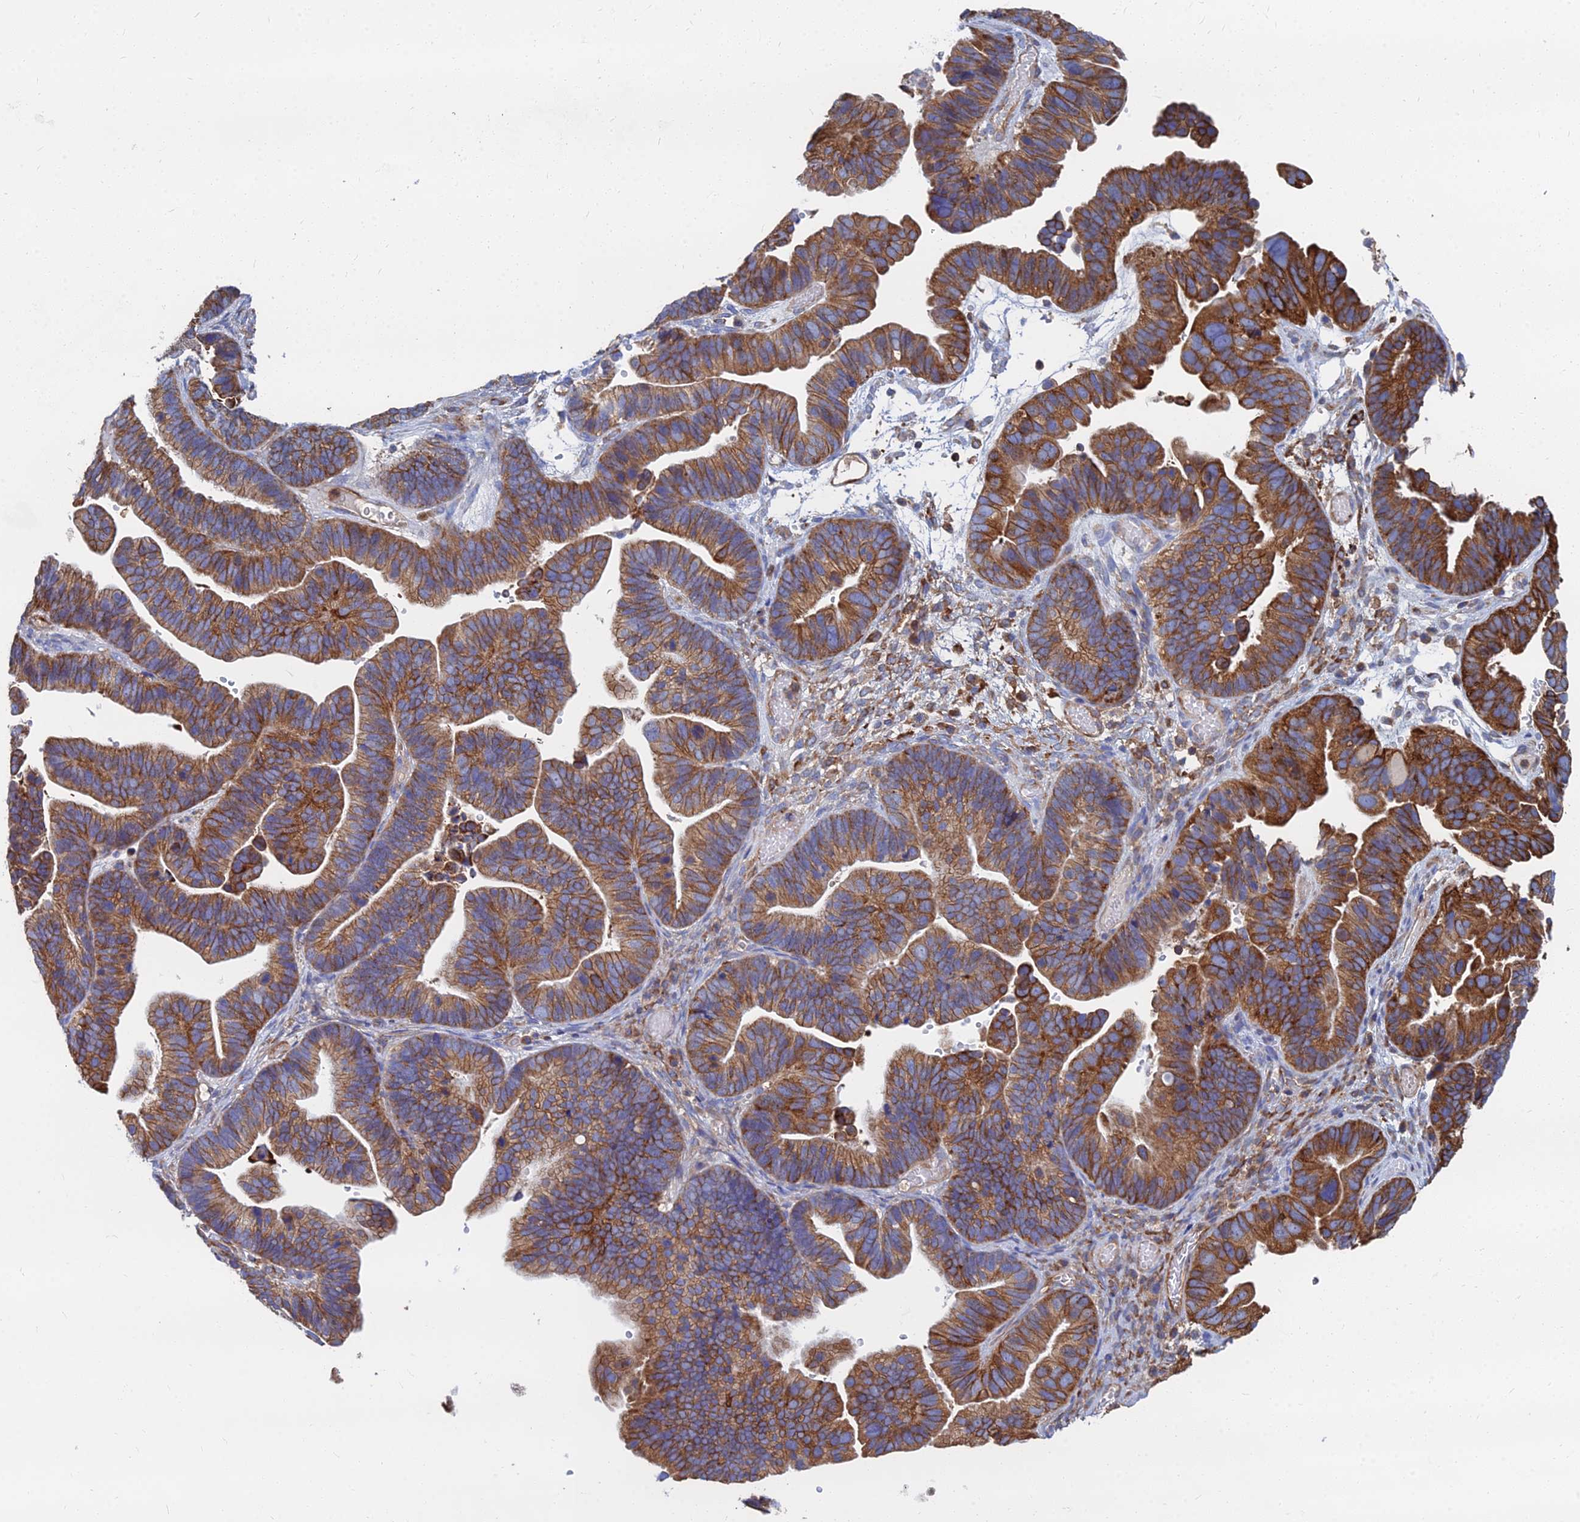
{"staining": {"intensity": "strong", "quantity": ">75%", "location": "cytoplasmic/membranous"}, "tissue": "ovarian cancer", "cell_type": "Tumor cells", "image_type": "cancer", "snomed": [{"axis": "morphology", "description": "Cystadenocarcinoma, serous, NOS"}, {"axis": "topography", "description": "Ovary"}], "caption": "A high amount of strong cytoplasmic/membranous expression is identified in about >75% of tumor cells in ovarian cancer tissue.", "gene": "GPR42", "patient": {"sex": "female", "age": 56}}